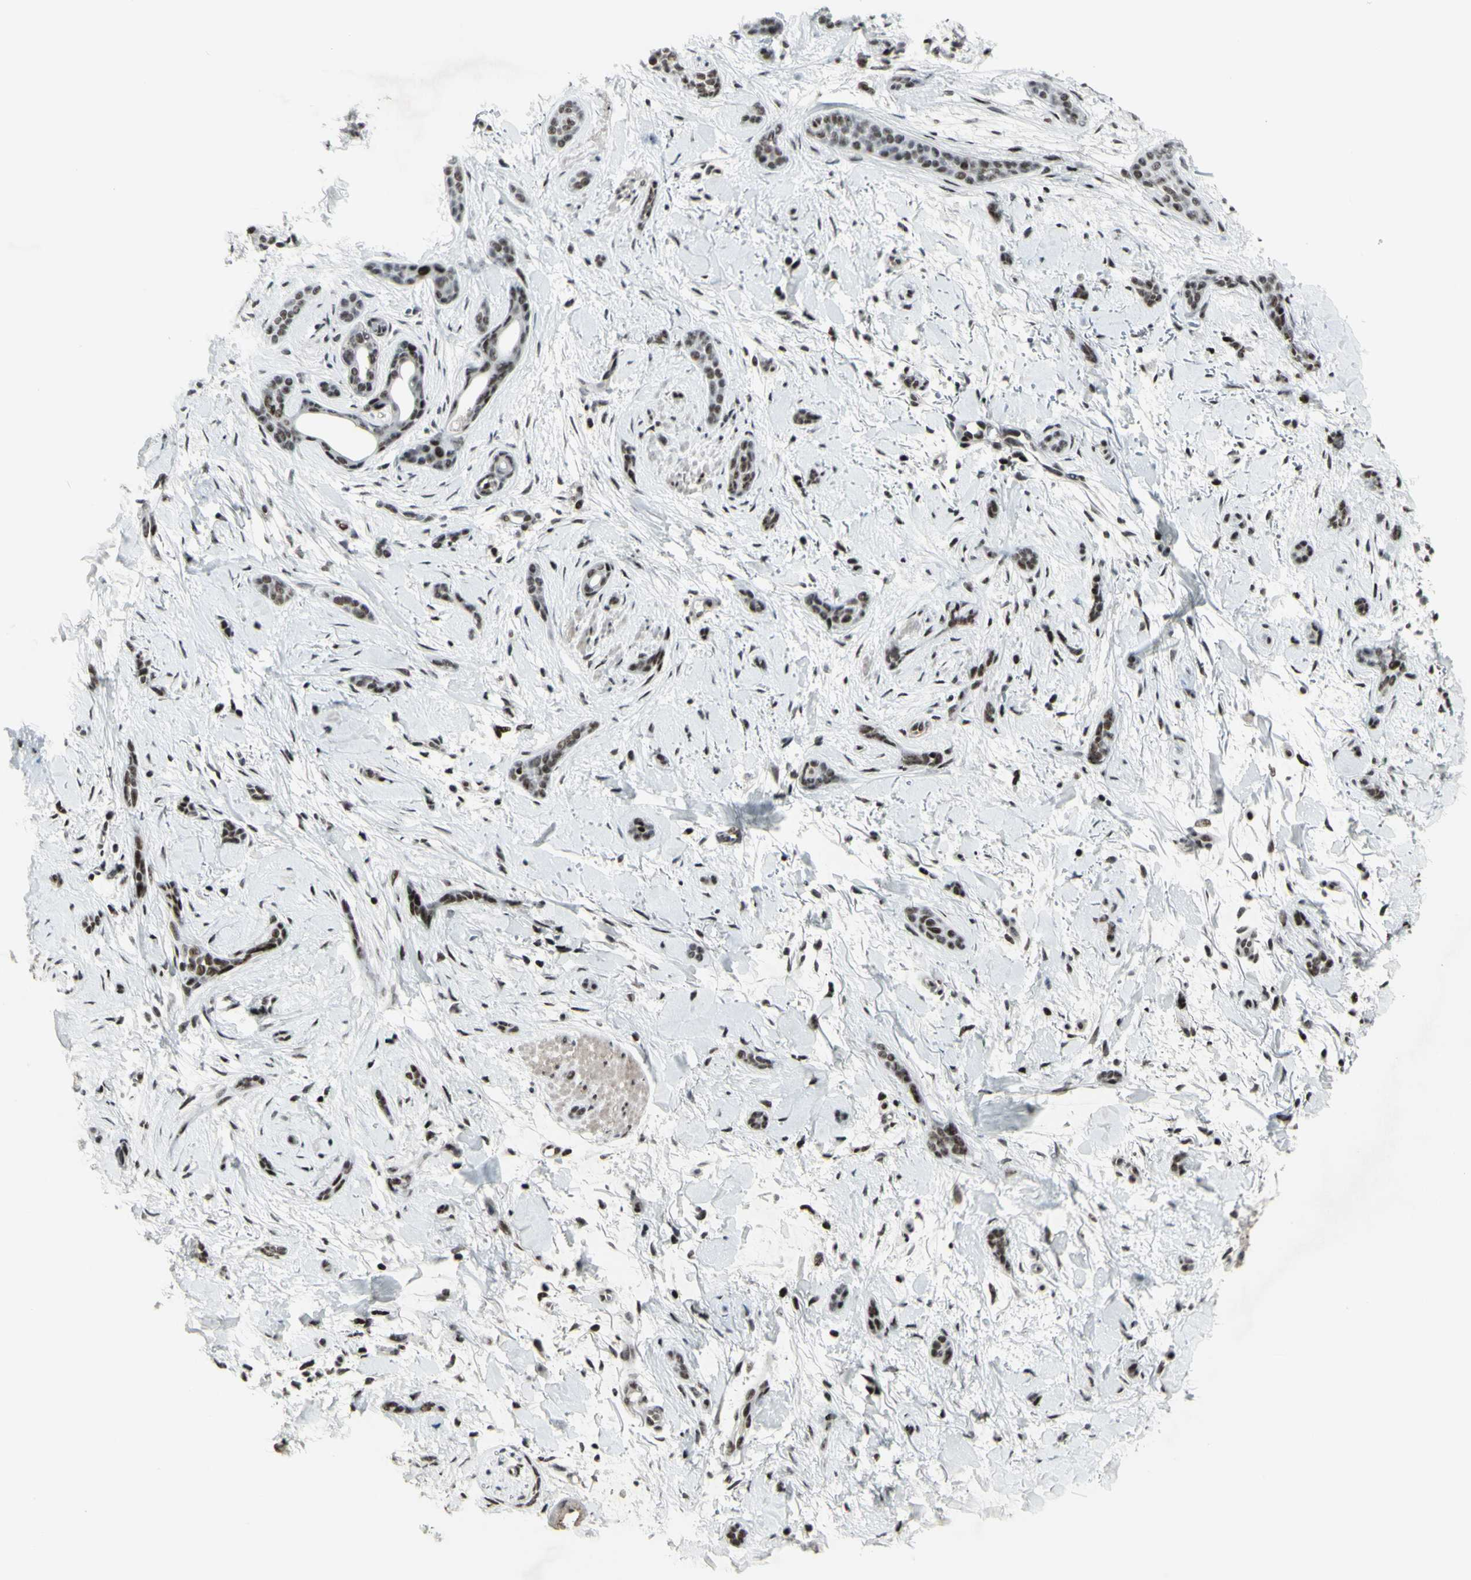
{"staining": {"intensity": "moderate", "quantity": "25%-75%", "location": "nuclear"}, "tissue": "skin cancer", "cell_type": "Tumor cells", "image_type": "cancer", "snomed": [{"axis": "morphology", "description": "Basal cell carcinoma"}, {"axis": "morphology", "description": "Adnexal tumor, benign"}, {"axis": "topography", "description": "Skin"}], "caption": "Immunohistochemistry (IHC) micrograph of human skin cancer stained for a protein (brown), which demonstrates medium levels of moderate nuclear positivity in about 25%-75% of tumor cells.", "gene": "SUPT6H", "patient": {"sex": "female", "age": 42}}